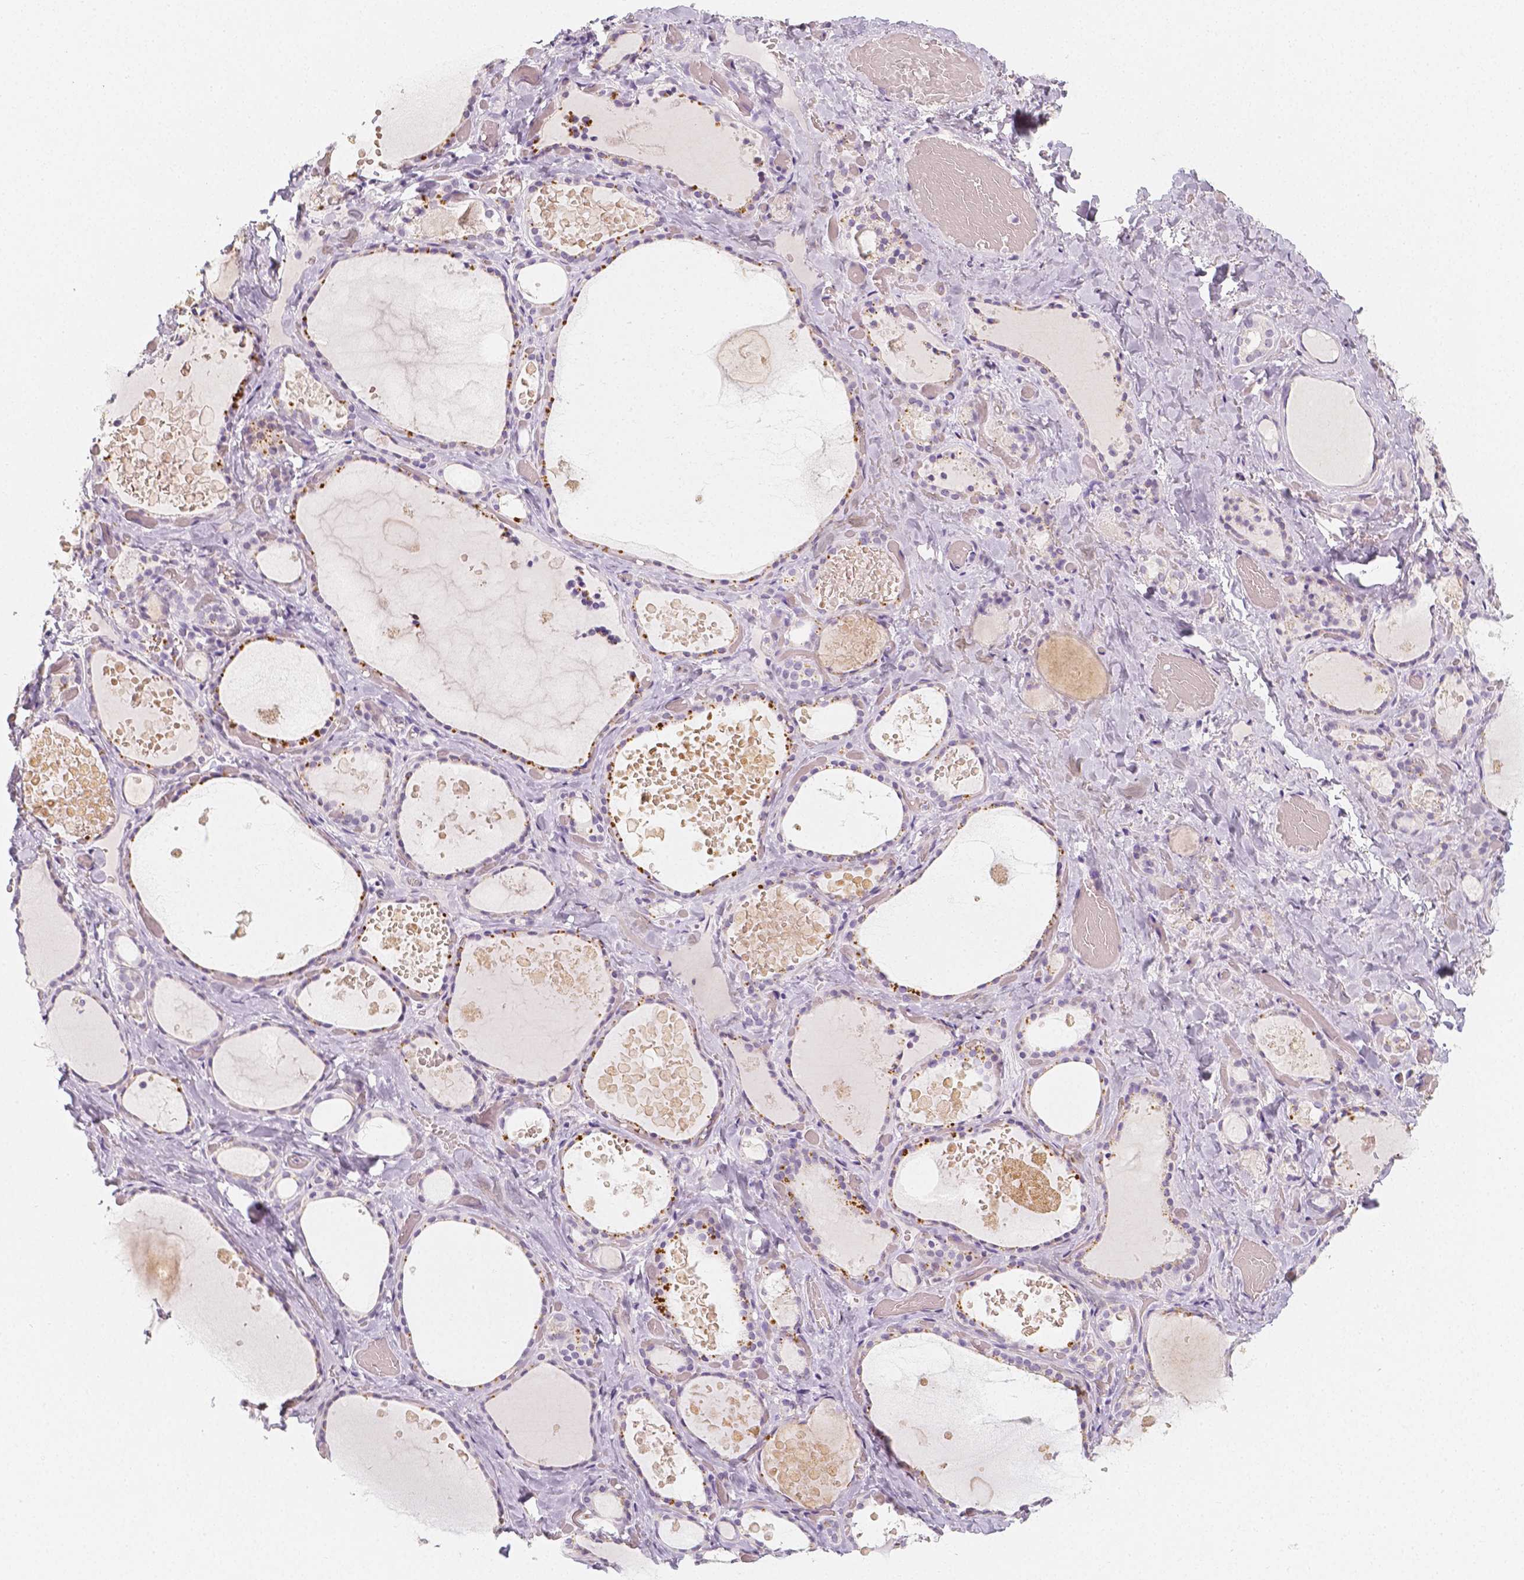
{"staining": {"intensity": "moderate", "quantity": "<25%", "location": "cytoplasmic/membranous"}, "tissue": "thyroid gland", "cell_type": "Glandular cells", "image_type": "normal", "snomed": [{"axis": "morphology", "description": "Normal tissue, NOS"}, {"axis": "topography", "description": "Thyroid gland"}], "caption": "Protein staining of benign thyroid gland shows moderate cytoplasmic/membranous staining in approximately <25% of glandular cells. (DAB (3,3'-diaminobenzidine) = brown stain, brightfield microscopy at high magnification).", "gene": "HNF1B", "patient": {"sex": "female", "age": 56}}